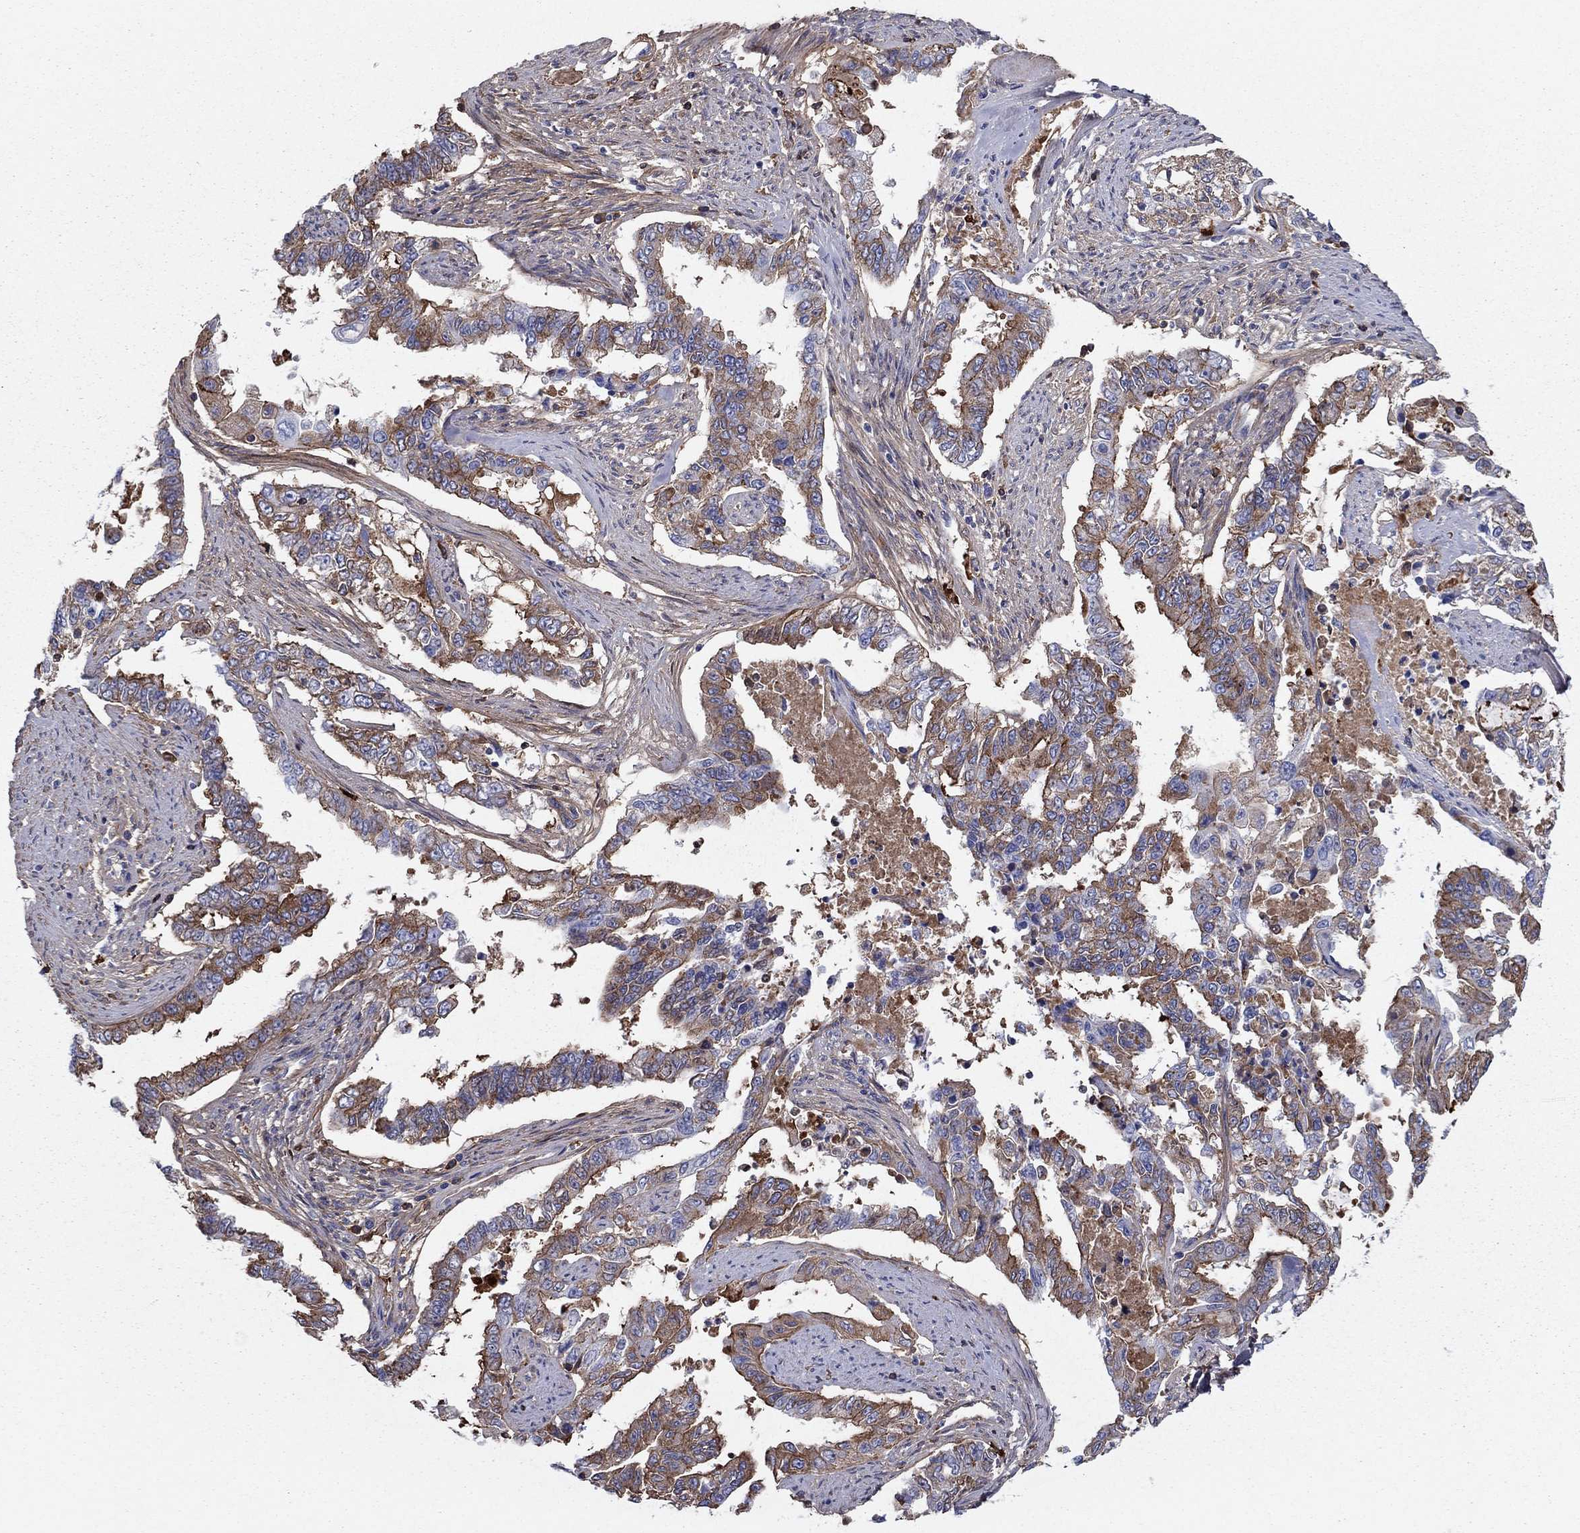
{"staining": {"intensity": "moderate", "quantity": "25%-75%", "location": "cytoplasmic/membranous"}, "tissue": "endometrial cancer", "cell_type": "Tumor cells", "image_type": "cancer", "snomed": [{"axis": "morphology", "description": "Adenocarcinoma, NOS"}, {"axis": "topography", "description": "Uterus"}], "caption": "The photomicrograph exhibits a brown stain indicating the presence of a protein in the cytoplasmic/membranous of tumor cells in adenocarcinoma (endometrial).", "gene": "HPX", "patient": {"sex": "female", "age": 59}}